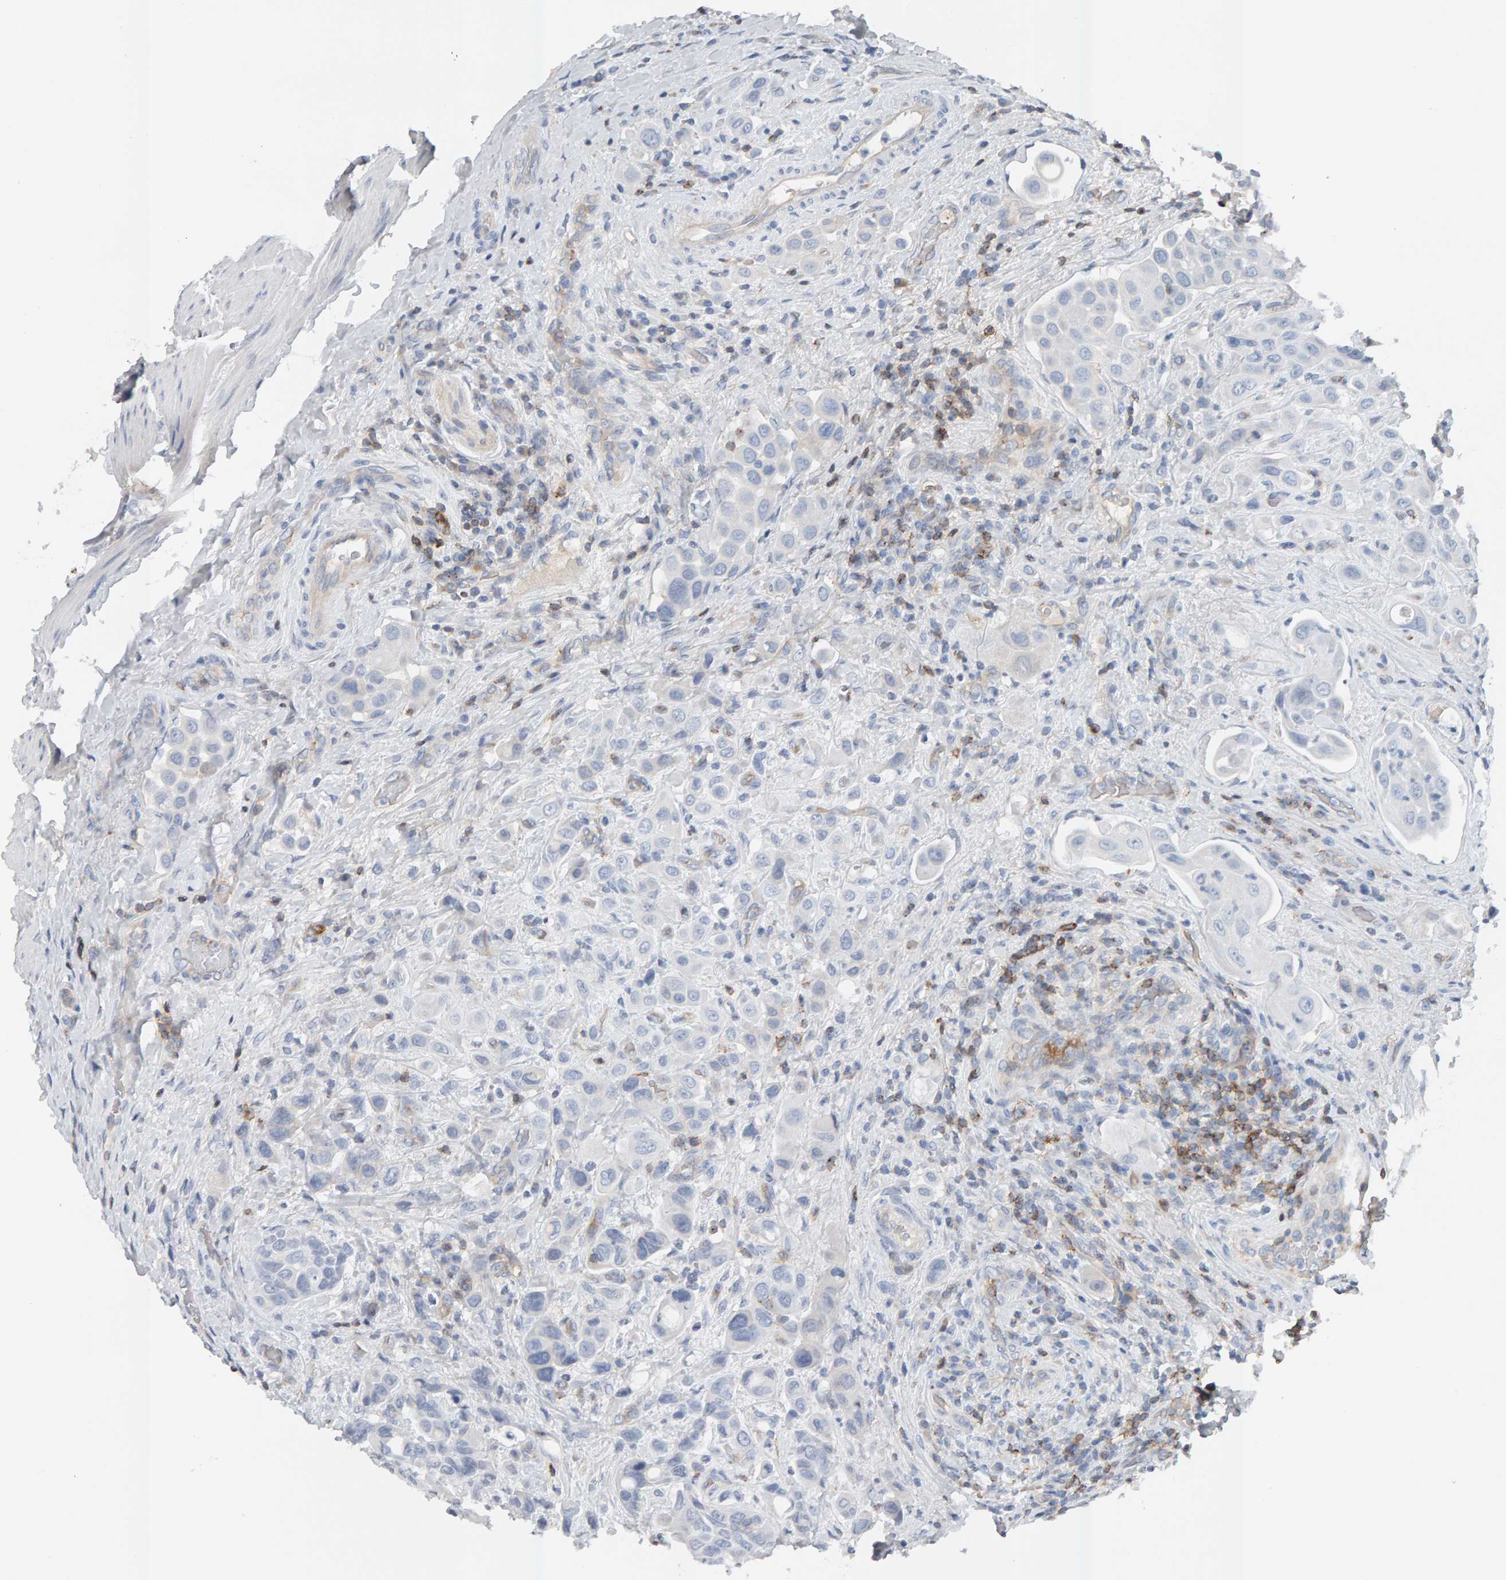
{"staining": {"intensity": "negative", "quantity": "none", "location": "none"}, "tissue": "urothelial cancer", "cell_type": "Tumor cells", "image_type": "cancer", "snomed": [{"axis": "morphology", "description": "Urothelial carcinoma, High grade"}, {"axis": "topography", "description": "Urinary bladder"}], "caption": "A high-resolution image shows immunohistochemistry staining of urothelial carcinoma (high-grade), which shows no significant positivity in tumor cells.", "gene": "FYN", "patient": {"sex": "male", "age": 50}}